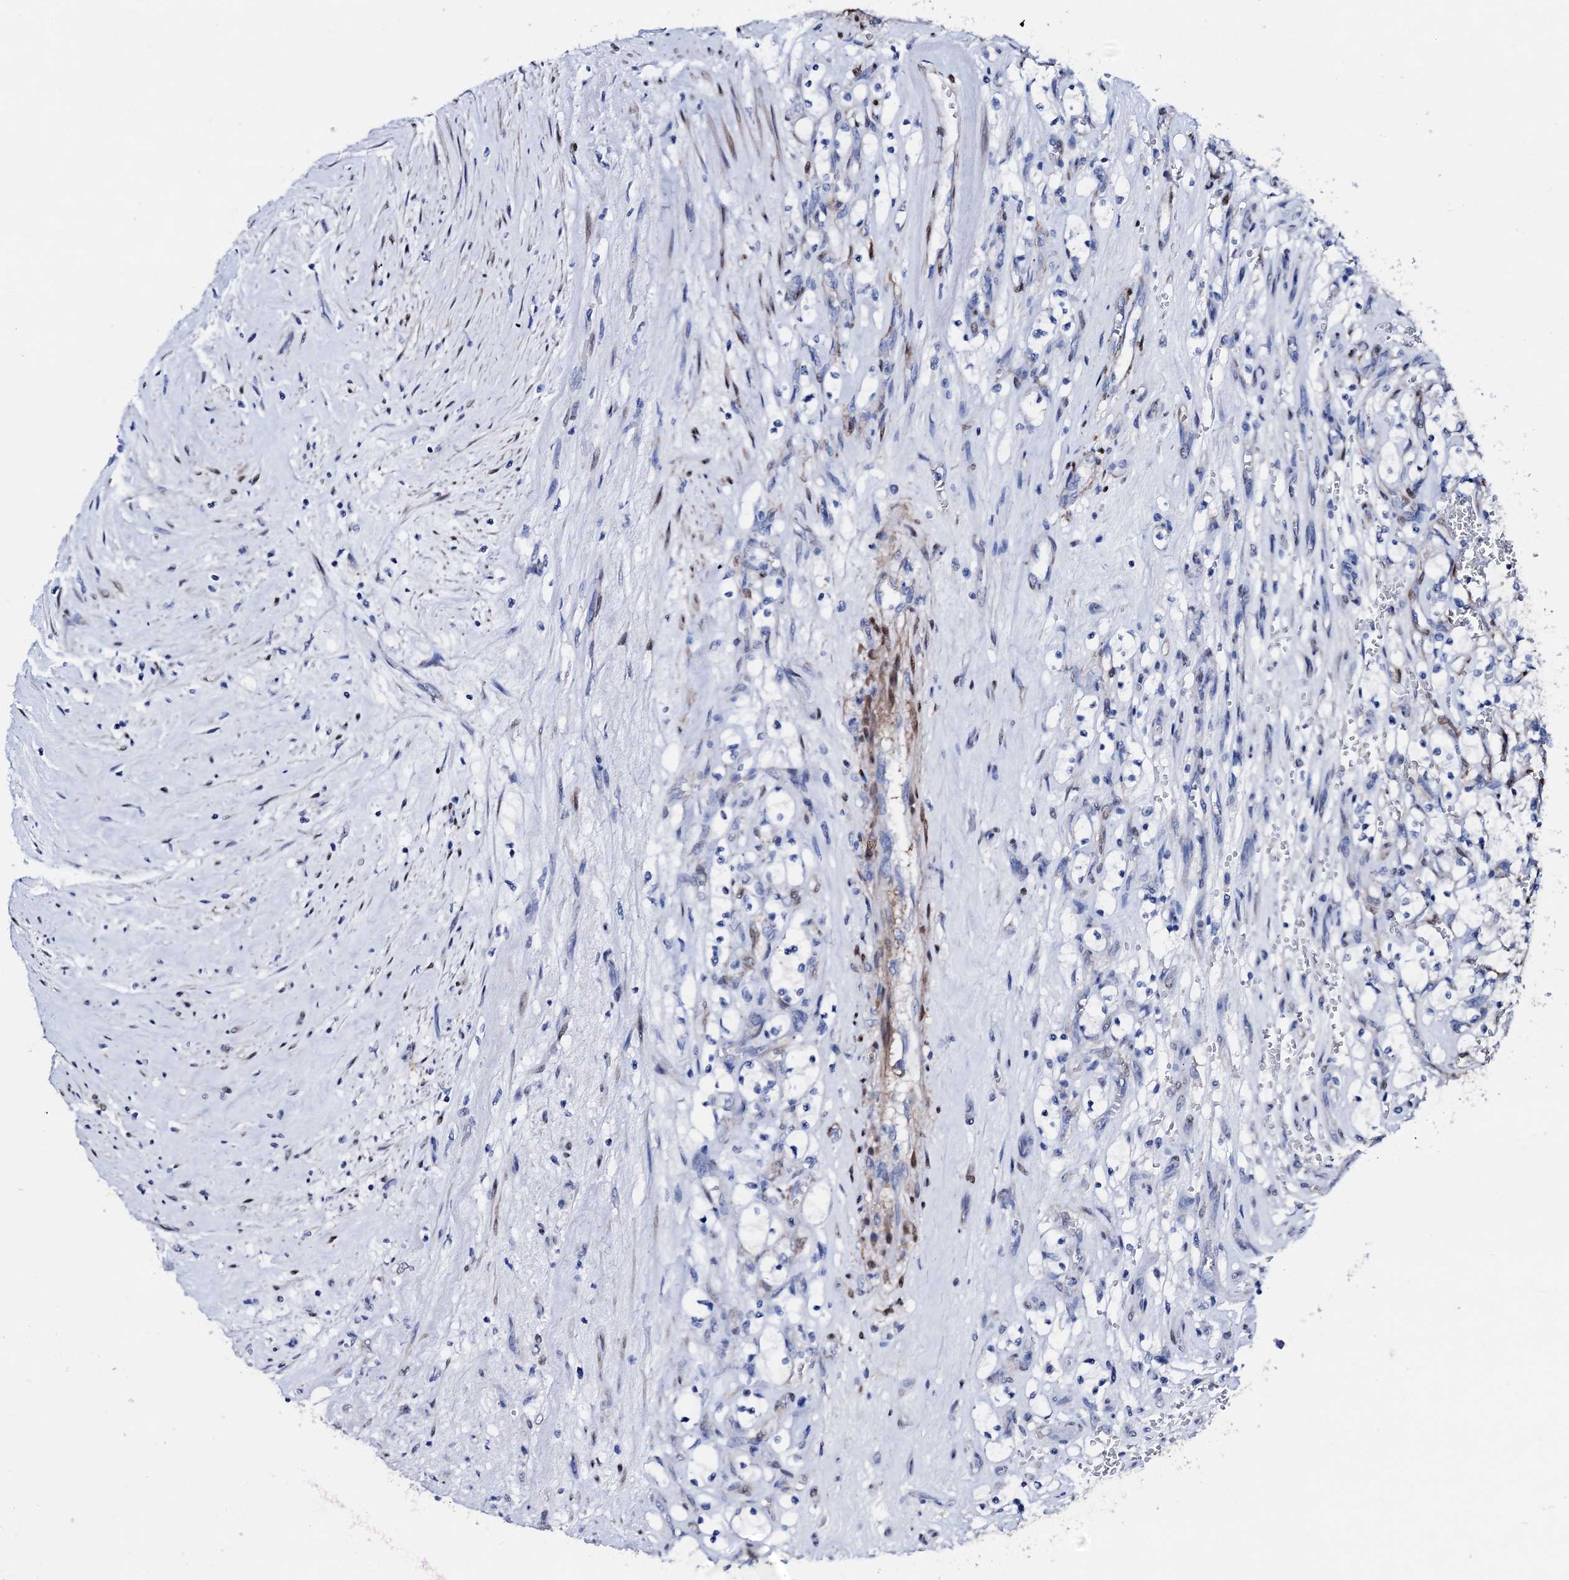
{"staining": {"intensity": "negative", "quantity": "none", "location": "none"}, "tissue": "renal cancer", "cell_type": "Tumor cells", "image_type": "cancer", "snomed": [{"axis": "morphology", "description": "Adenocarcinoma, NOS"}, {"axis": "topography", "description": "Kidney"}], "caption": "Renal adenocarcinoma was stained to show a protein in brown. There is no significant expression in tumor cells.", "gene": "NRIP2", "patient": {"sex": "female", "age": 69}}